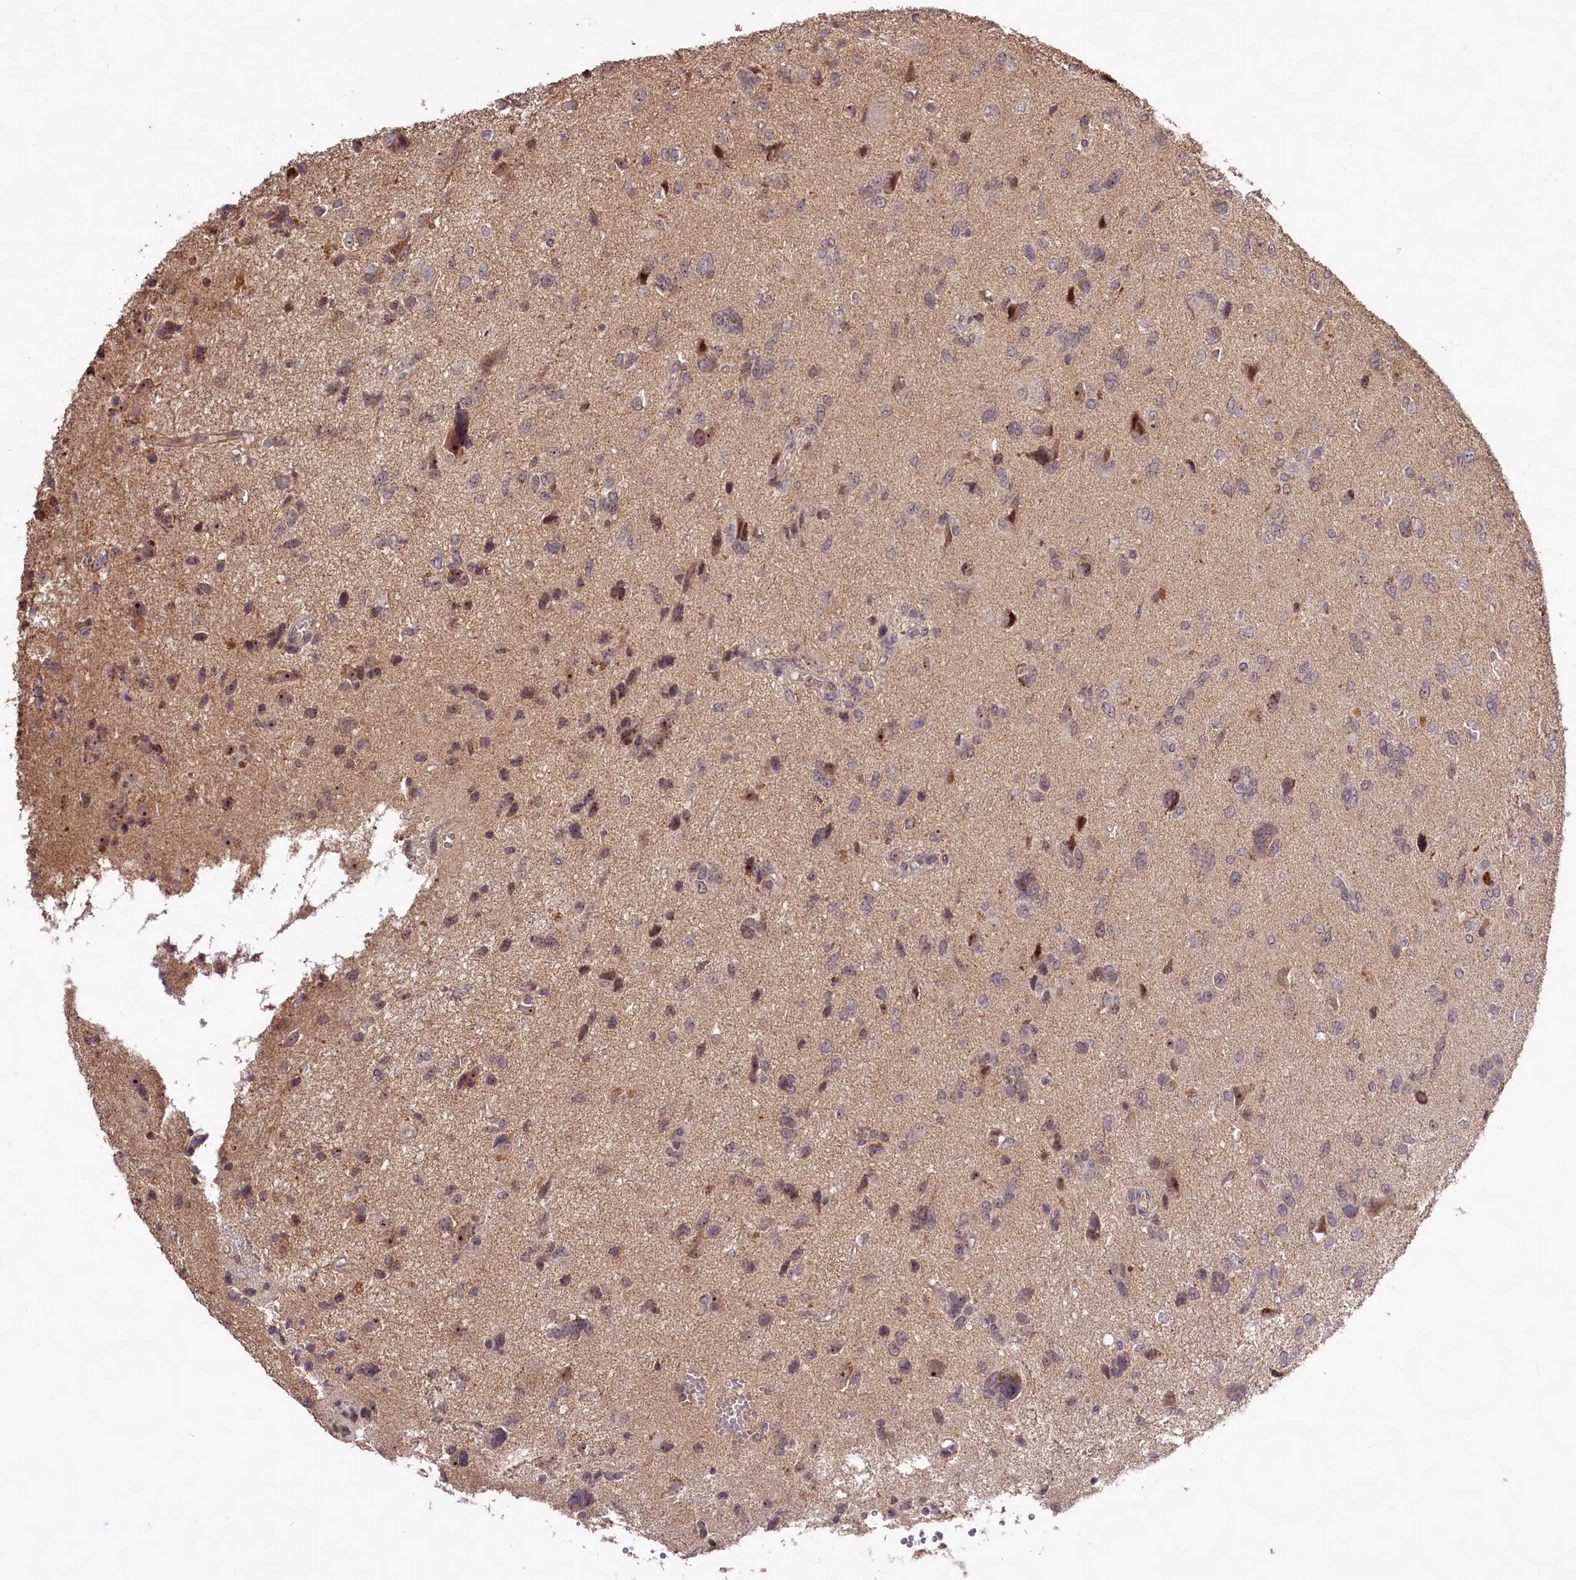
{"staining": {"intensity": "moderate", "quantity": "25%-75%", "location": "nuclear"}, "tissue": "glioma", "cell_type": "Tumor cells", "image_type": "cancer", "snomed": [{"axis": "morphology", "description": "Glioma, malignant, High grade"}, {"axis": "topography", "description": "Brain"}], "caption": "Glioma stained for a protein reveals moderate nuclear positivity in tumor cells.", "gene": "RRP8", "patient": {"sex": "female", "age": 59}}